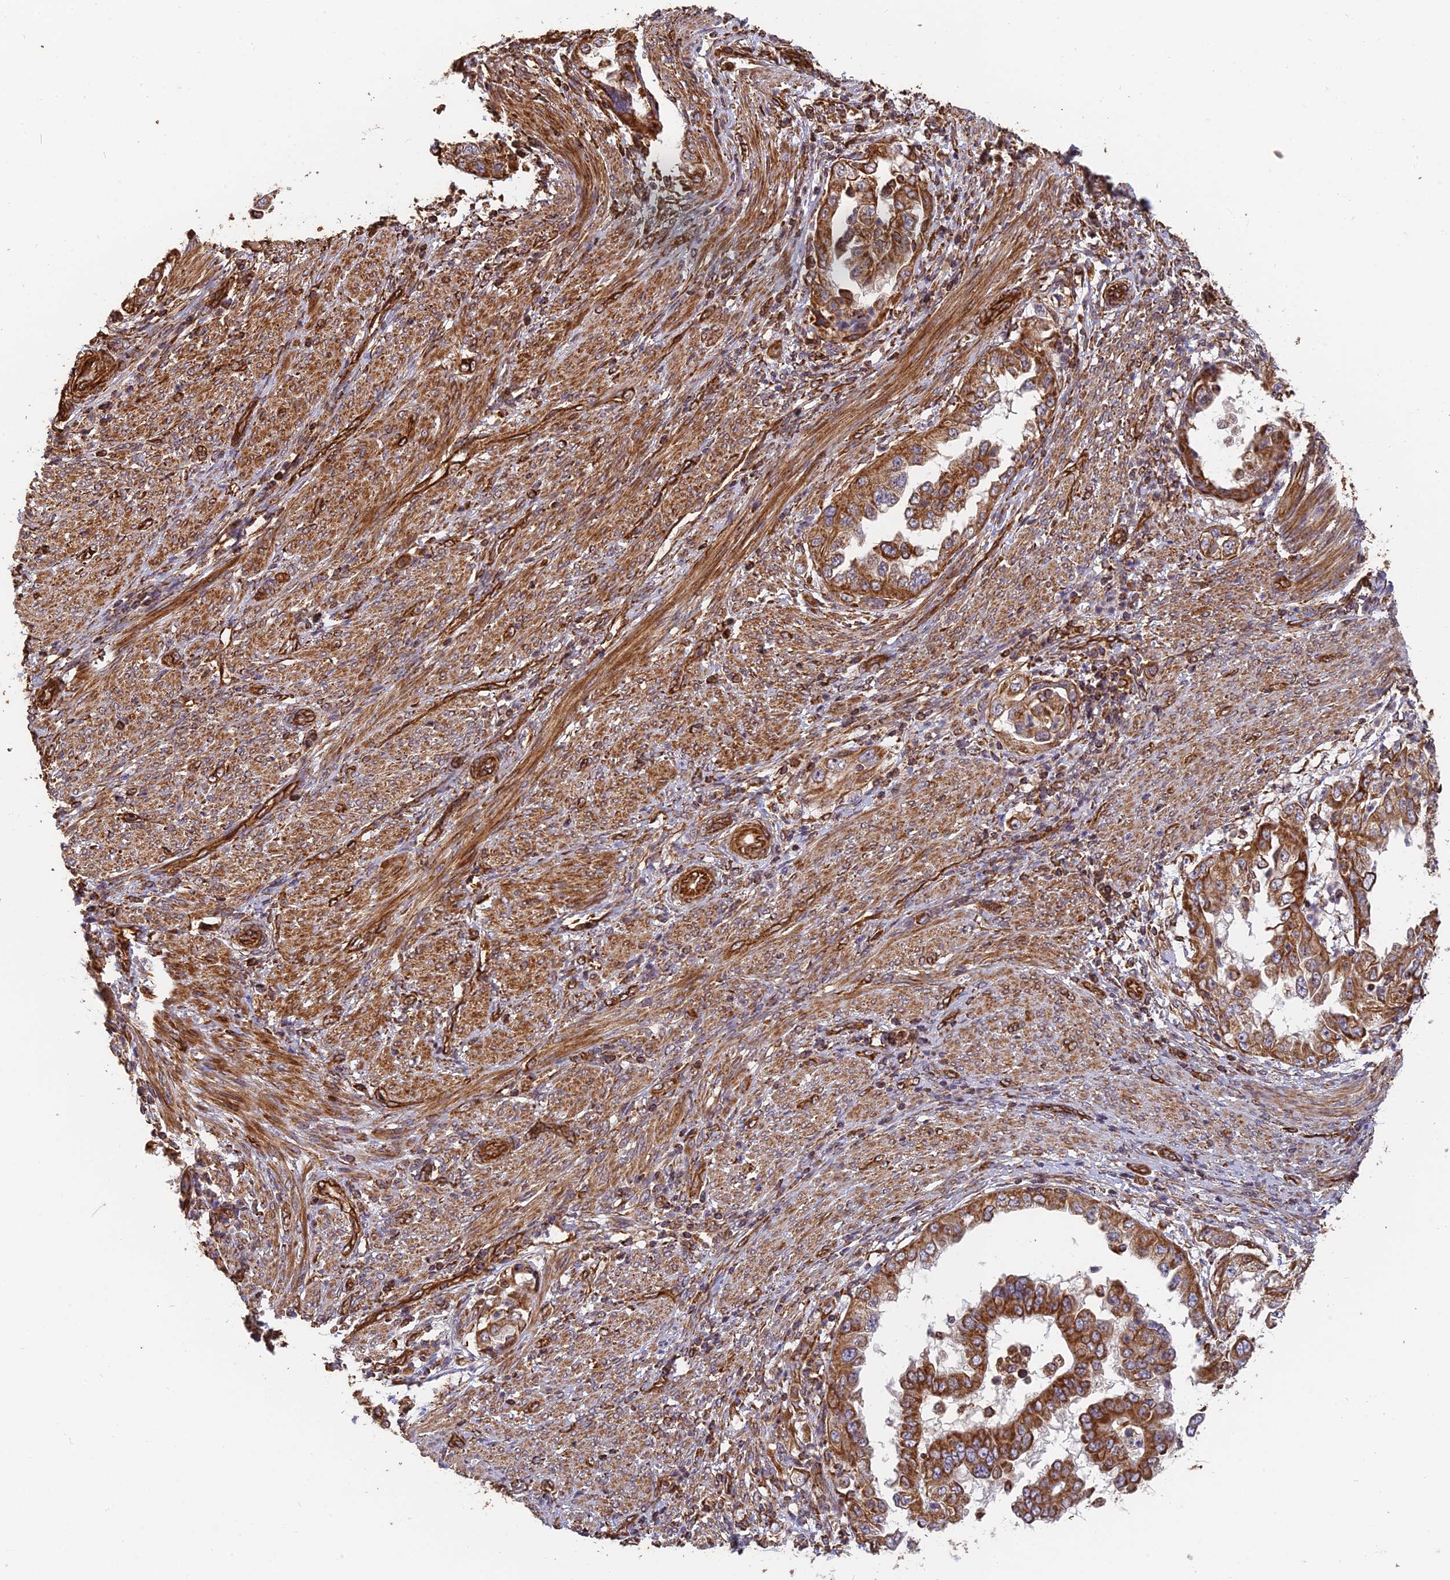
{"staining": {"intensity": "strong", "quantity": ">75%", "location": "cytoplasmic/membranous"}, "tissue": "endometrial cancer", "cell_type": "Tumor cells", "image_type": "cancer", "snomed": [{"axis": "morphology", "description": "Adenocarcinoma, NOS"}, {"axis": "topography", "description": "Endometrium"}], "caption": "Tumor cells exhibit high levels of strong cytoplasmic/membranous expression in about >75% of cells in human endometrial adenocarcinoma. (brown staining indicates protein expression, while blue staining denotes nuclei).", "gene": "DSTYK", "patient": {"sex": "female", "age": 85}}